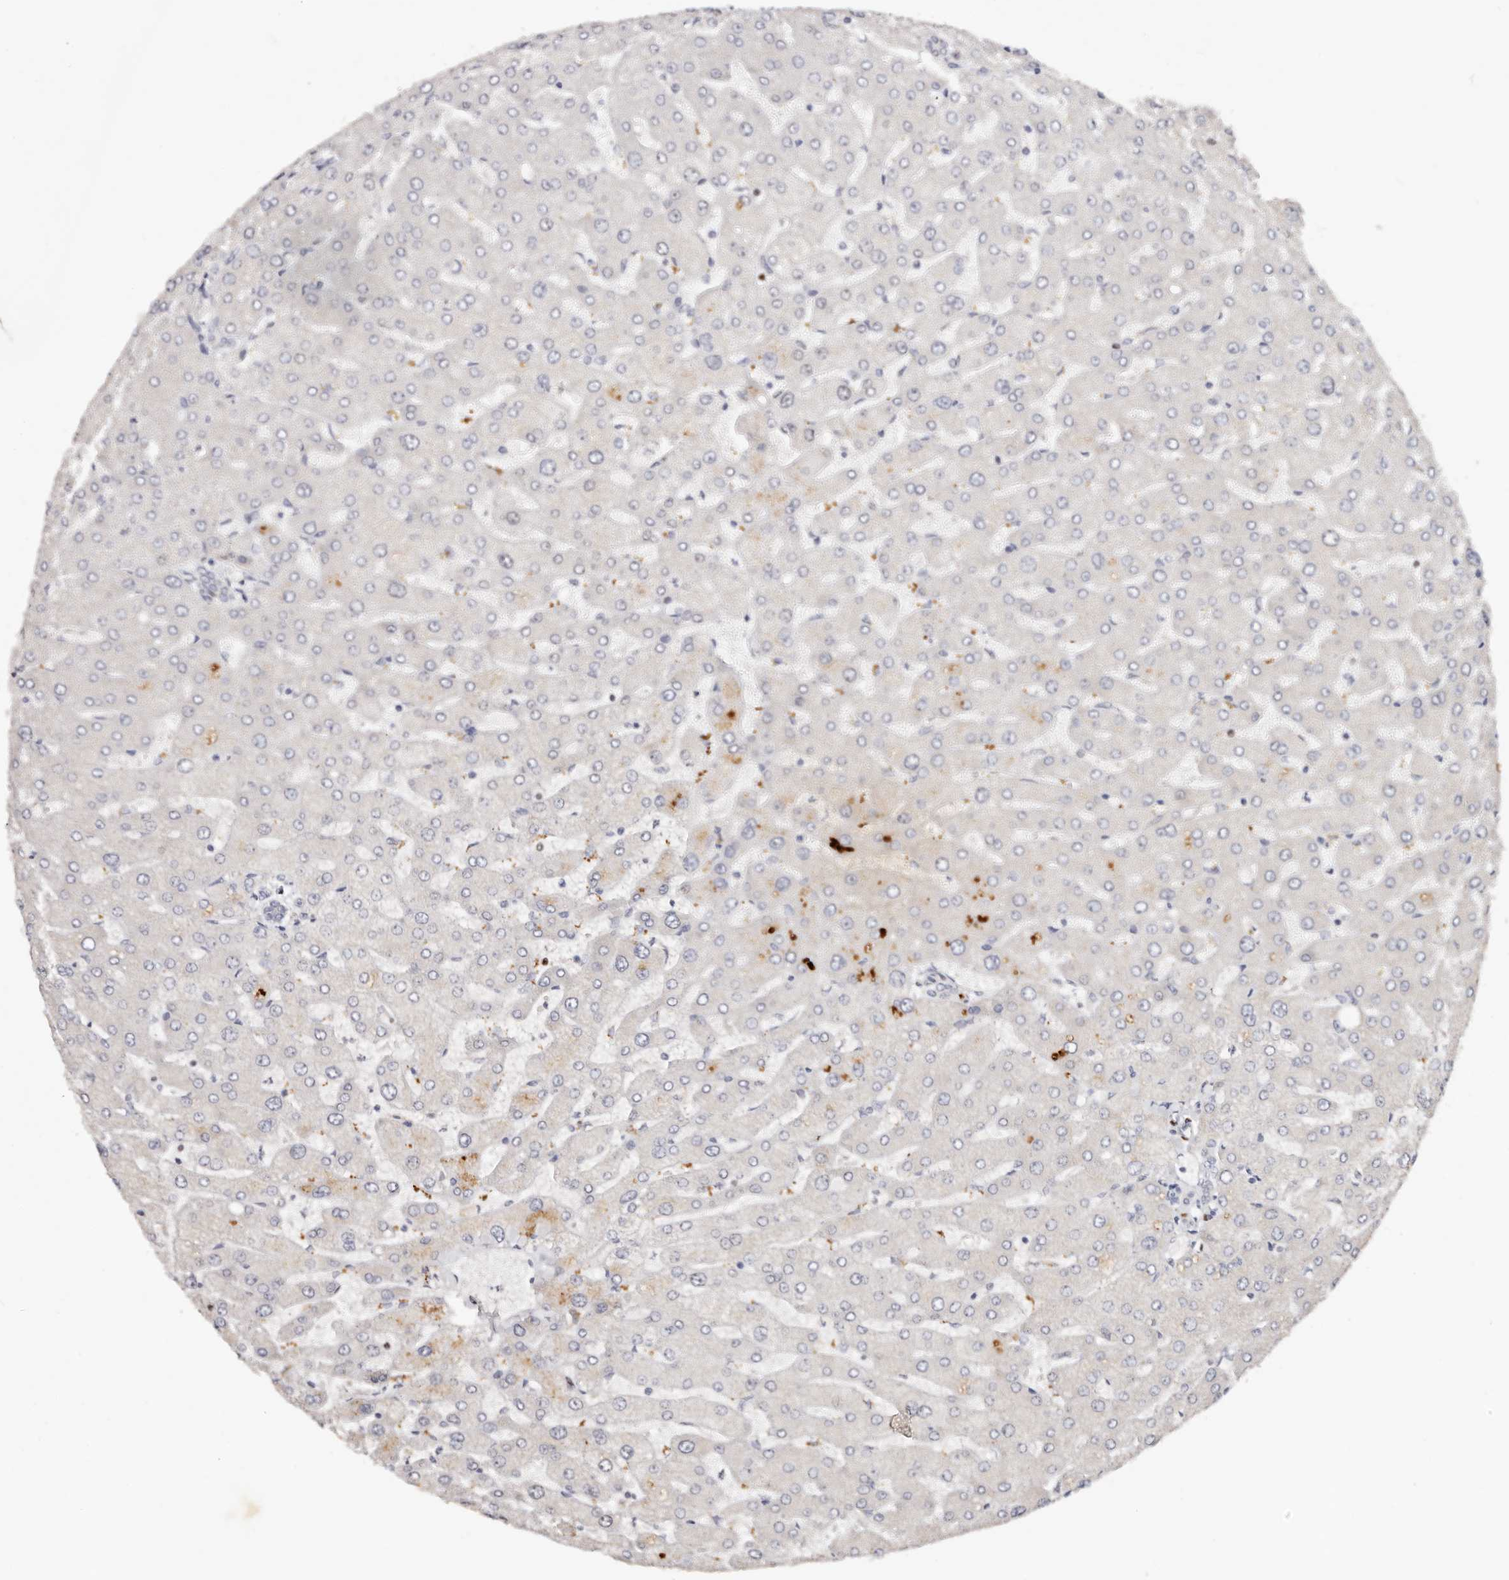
{"staining": {"intensity": "negative", "quantity": "none", "location": "none"}, "tissue": "liver", "cell_type": "Cholangiocytes", "image_type": "normal", "snomed": [{"axis": "morphology", "description": "Normal tissue, NOS"}, {"axis": "topography", "description": "Liver"}], "caption": "This image is of unremarkable liver stained with immunohistochemistry (IHC) to label a protein in brown with the nuclei are counter-stained blue. There is no expression in cholangiocytes.", "gene": "IQGAP3", "patient": {"sex": "male", "age": 55}}